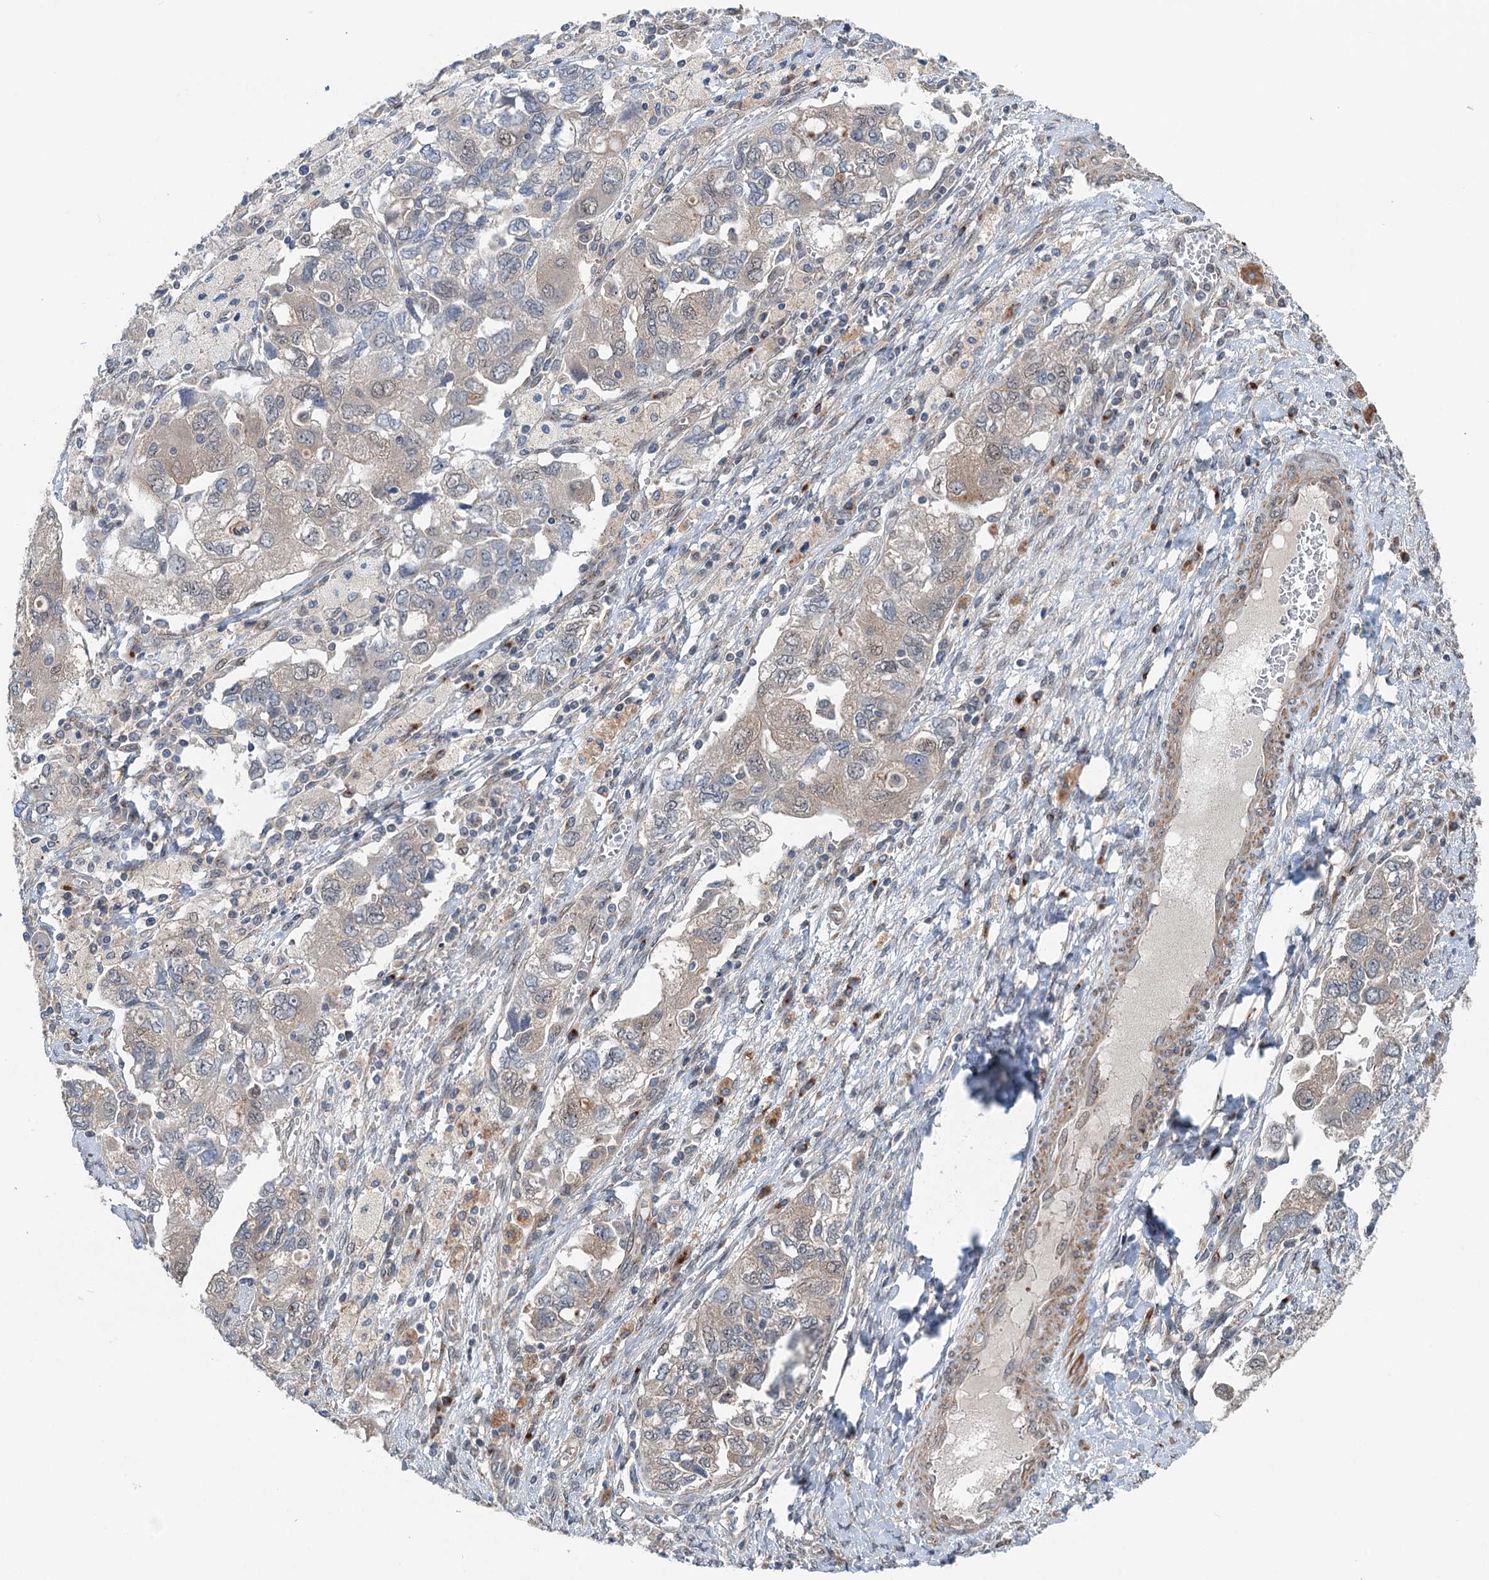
{"staining": {"intensity": "weak", "quantity": "<25%", "location": "cytoplasmic/membranous"}, "tissue": "ovarian cancer", "cell_type": "Tumor cells", "image_type": "cancer", "snomed": [{"axis": "morphology", "description": "Carcinoma, NOS"}, {"axis": "morphology", "description": "Cystadenocarcinoma, serous, NOS"}, {"axis": "topography", "description": "Ovary"}], "caption": "Tumor cells show no significant staining in ovarian cancer (carcinoma).", "gene": "DYNC2I2", "patient": {"sex": "female", "age": 69}}